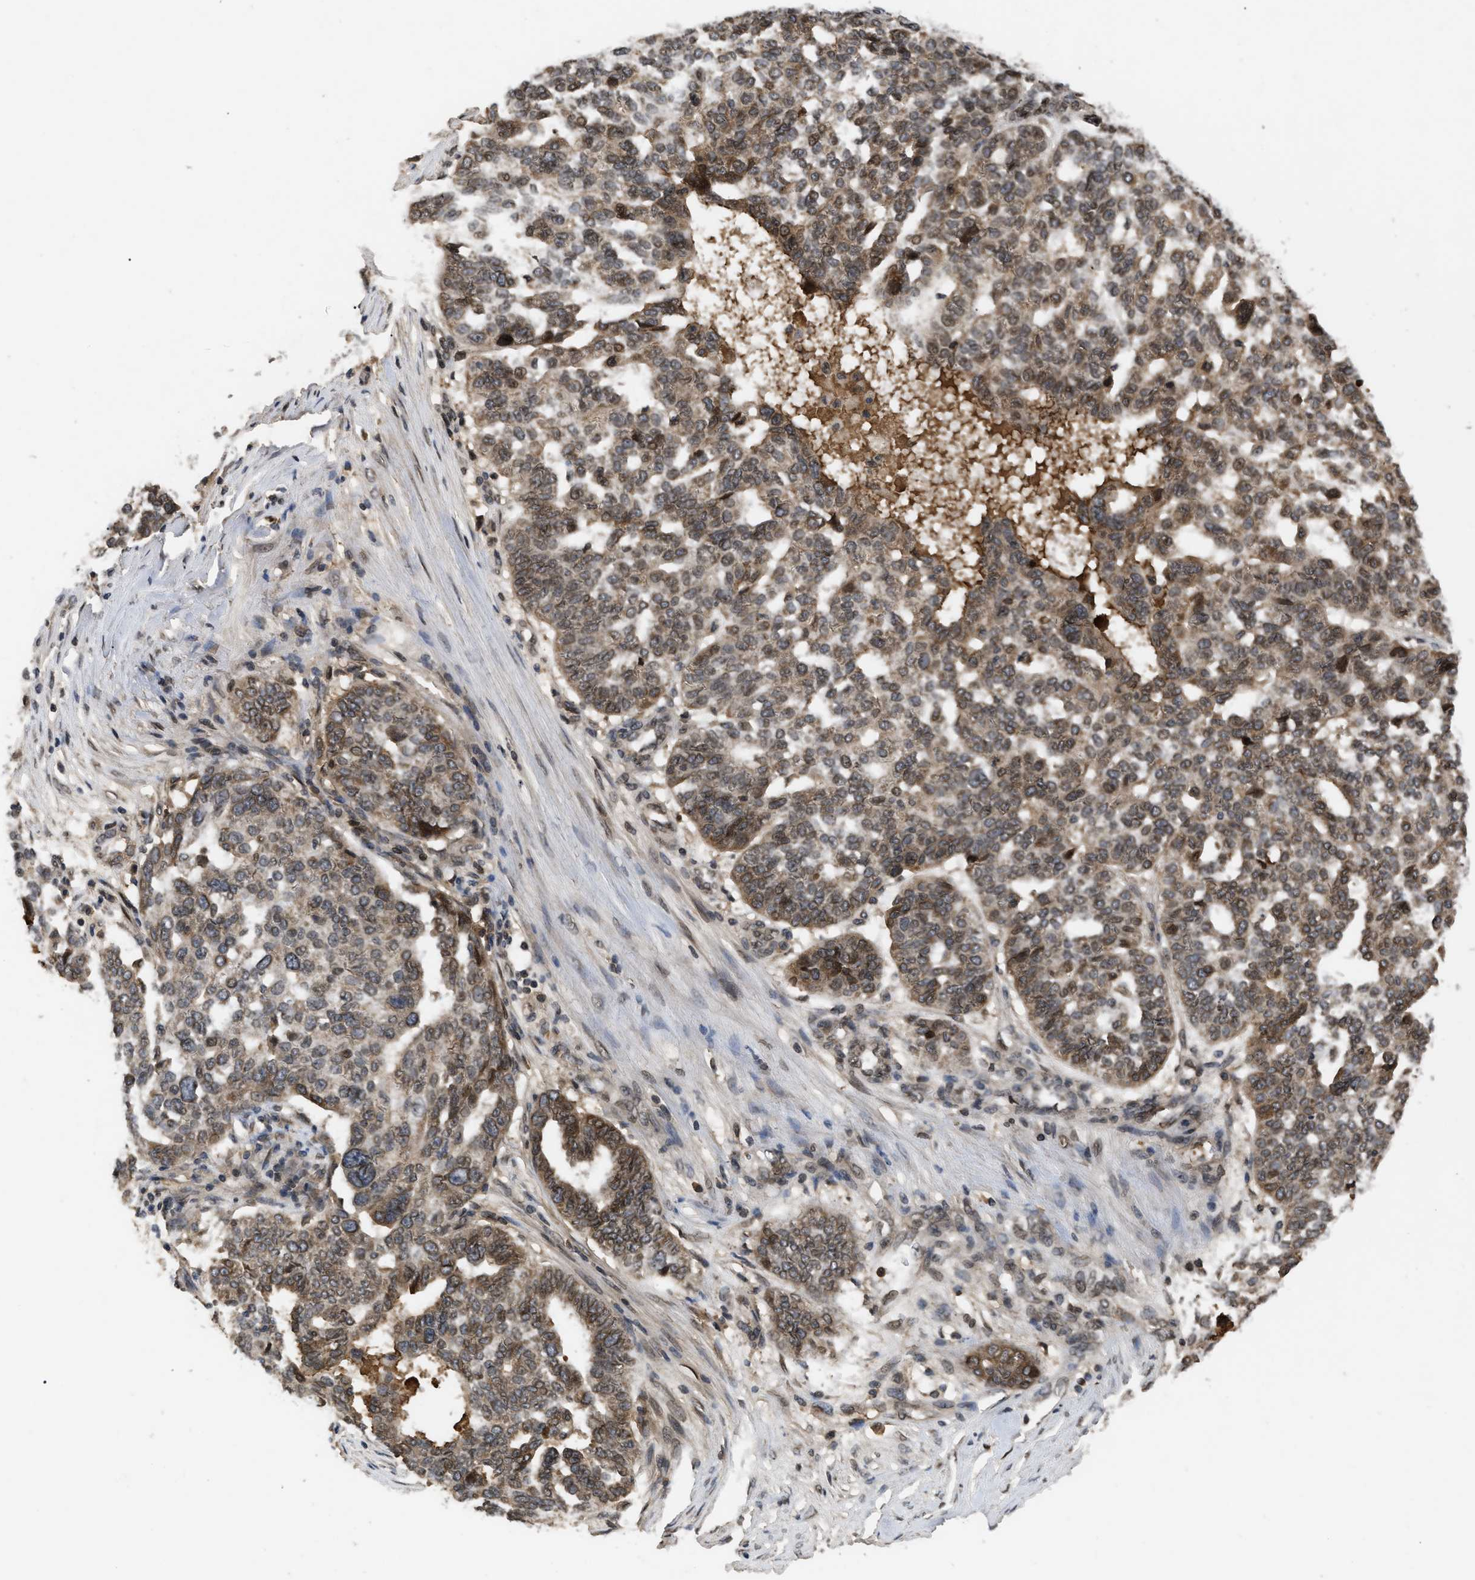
{"staining": {"intensity": "moderate", "quantity": ">75%", "location": "cytoplasmic/membranous,nuclear"}, "tissue": "ovarian cancer", "cell_type": "Tumor cells", "image_type": "cancer", "snomed": [{"axis": "morphology", "description": "Cystadenocarcinoma, serous, NOS"}, {"axis": "topography", "description": "Ovary"}], "caption": "Ovarian serous cystadenocarcinoma stained with DAB immunohistochemistry (IHC) reveals medium levels of moderate cytoplasmic/membranous and nuclear expression in about >75% of tumor cells. The staining was performed using DAB to visualize the protein expression in brown, while the nuclei were stained in blue with hematoxylin (Magnification: 20x).", "gene": "CRY1", "patient": {"sex": "female", "age": 59}}